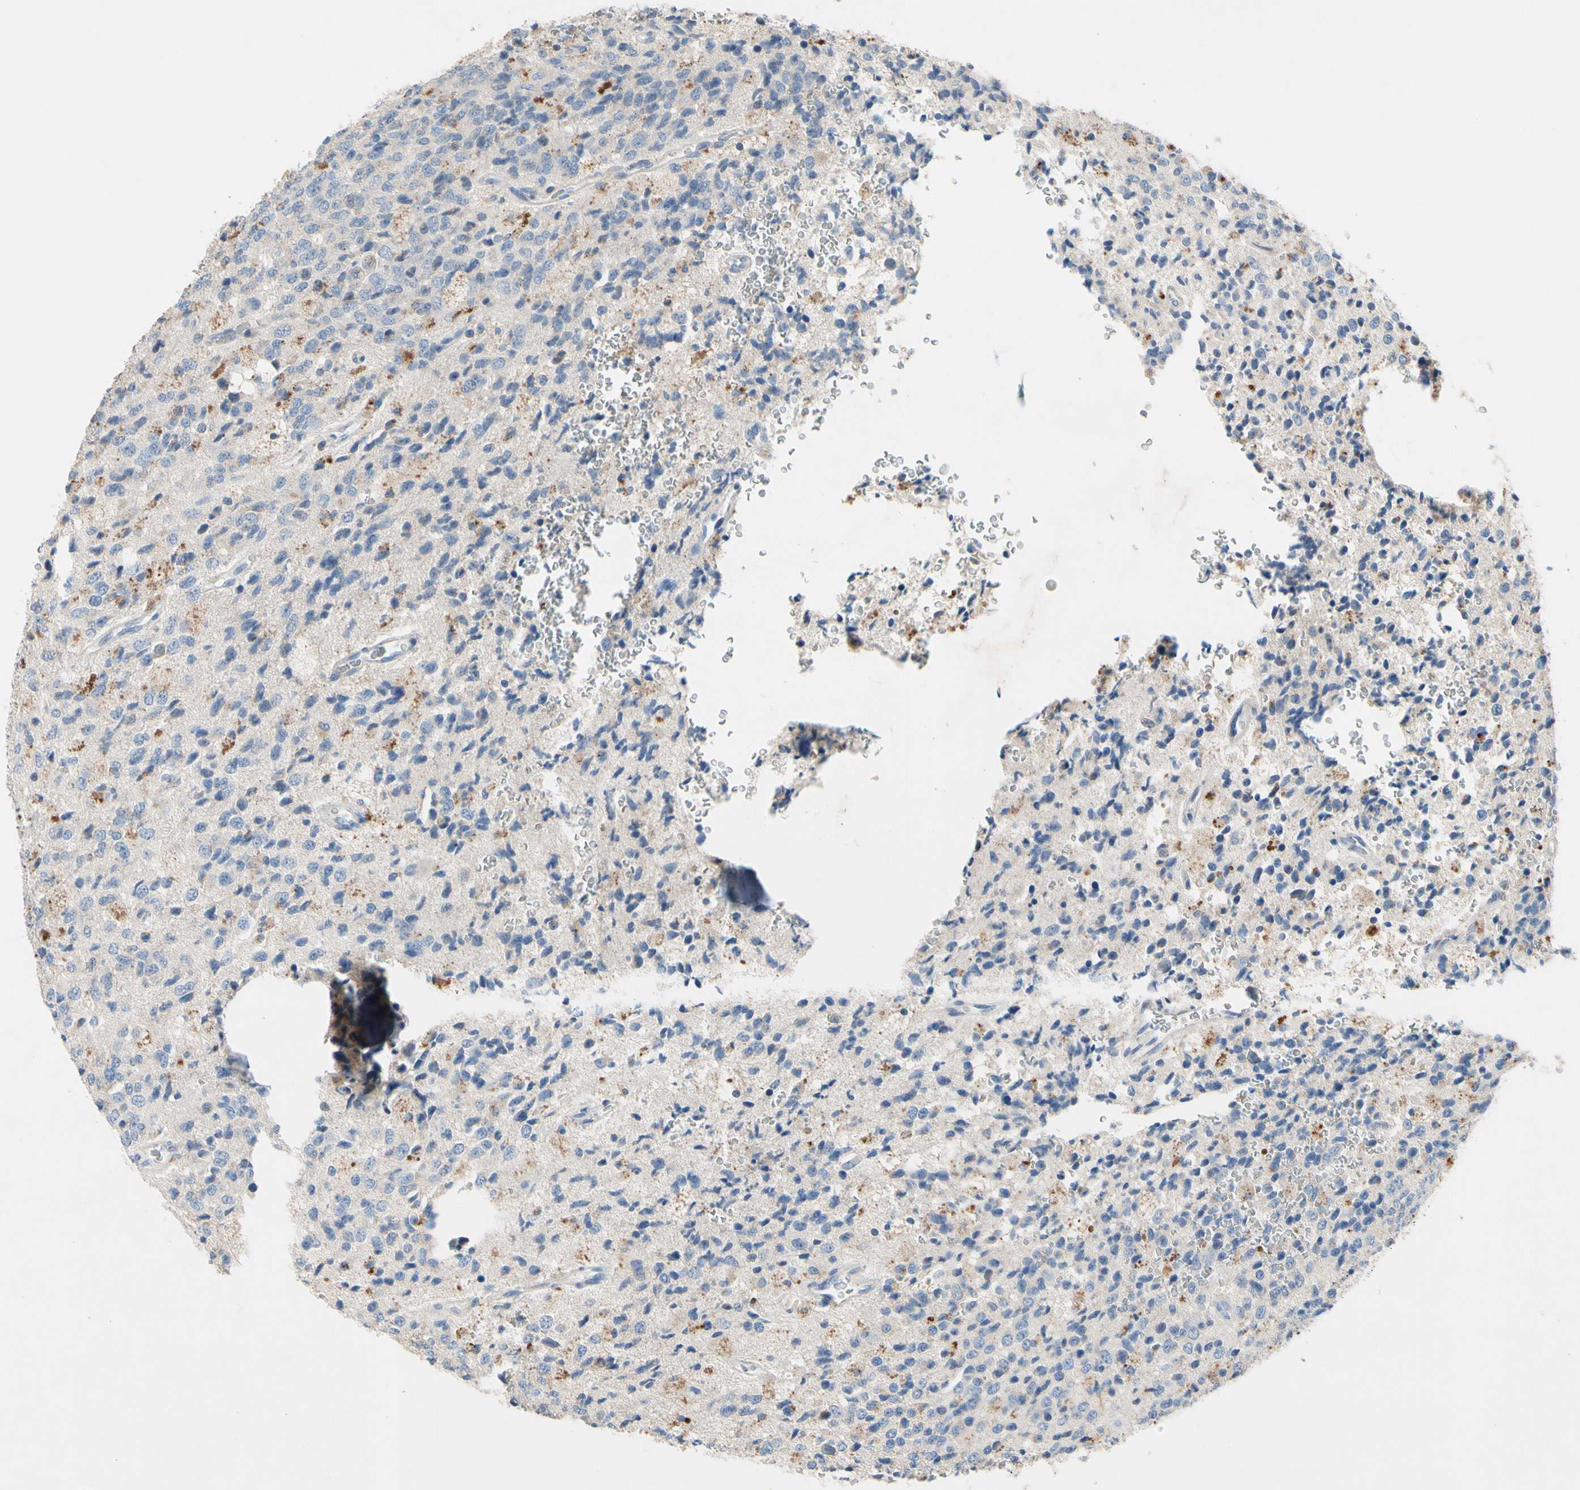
{"staining": {"intensity": "moderate", "quantity": "25%-75%", "location": "cytoplasmic/membranous"}, "tissue": "glioma", "cell_type": "Tumor cells", "image_type": "cancer", "snomed": [{"axis": "morphology", "description": "Glioma, malignant, High grade"}, {"axis": "topography", "description": "pancreas cauda"}], "caption": "Protein staining by IHC shows moderate cytoplasmic/membranous expression in approximately 25%-75% of tumor cells in high-grade glioma (malignant). The protein is shown in brown color, while the nuclei are stained blue.", "gene": "RETSAT", "patient": {"sex": "male", "age": 60}}